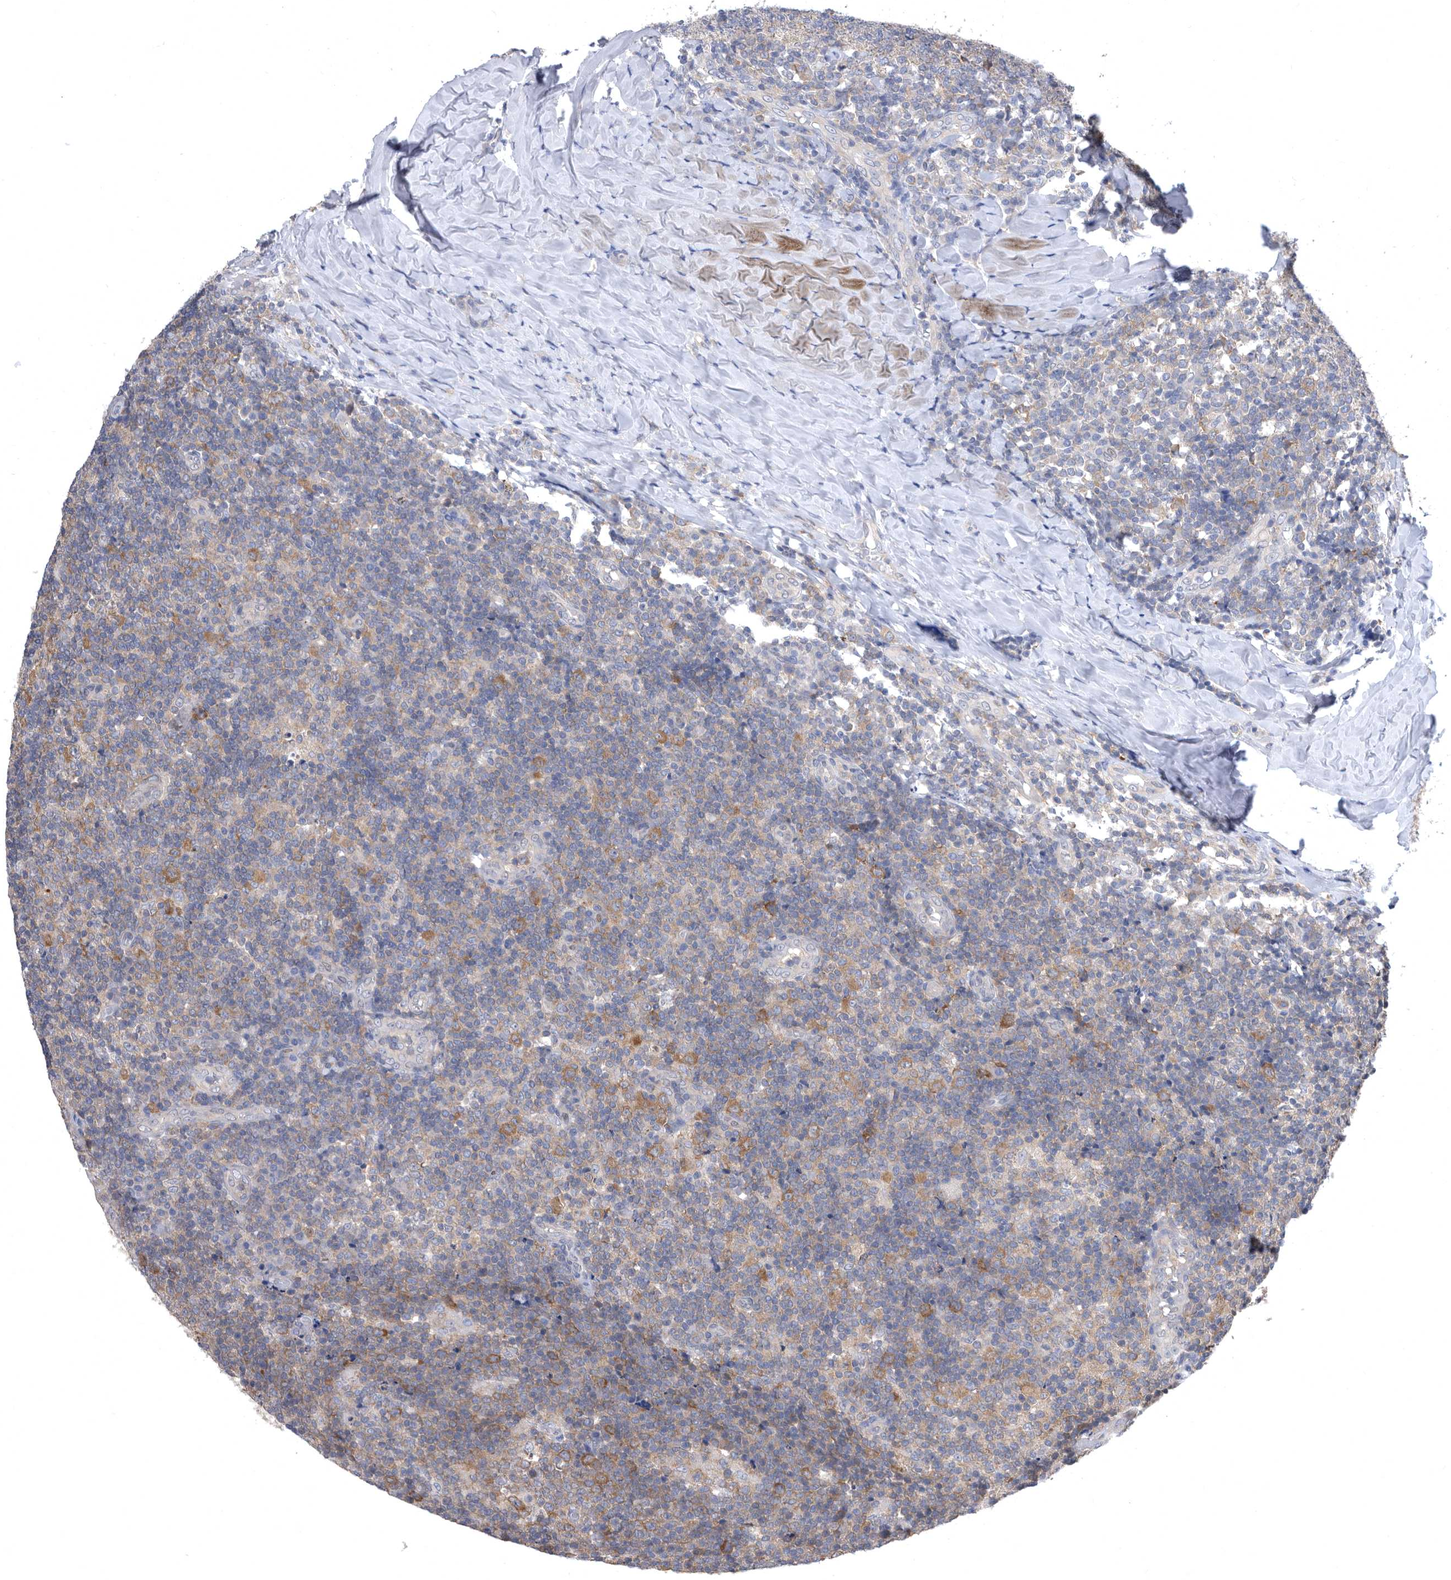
{"staining": {"intensity": "moderate", "quantity": "<25%", "location": "cytoplasmic/membranous"}, "tissue": "tonsil", "cell_type": "Germinal center cells", "image_type": "normal", "snomed": [{"axis": "morphology", "description": "Normal tissue, NOS"}, {"axis": "topography", "description": "Tonsil"}], "caption": "Immunohistochemistry (DAB) staining of unremarkable human tonsil displays moderate cytoplasmic/membranous protein positivity in about <25% of germinal center cells.", "gene": "CCT4", "patient": {"sex": "female", "age": 19}}